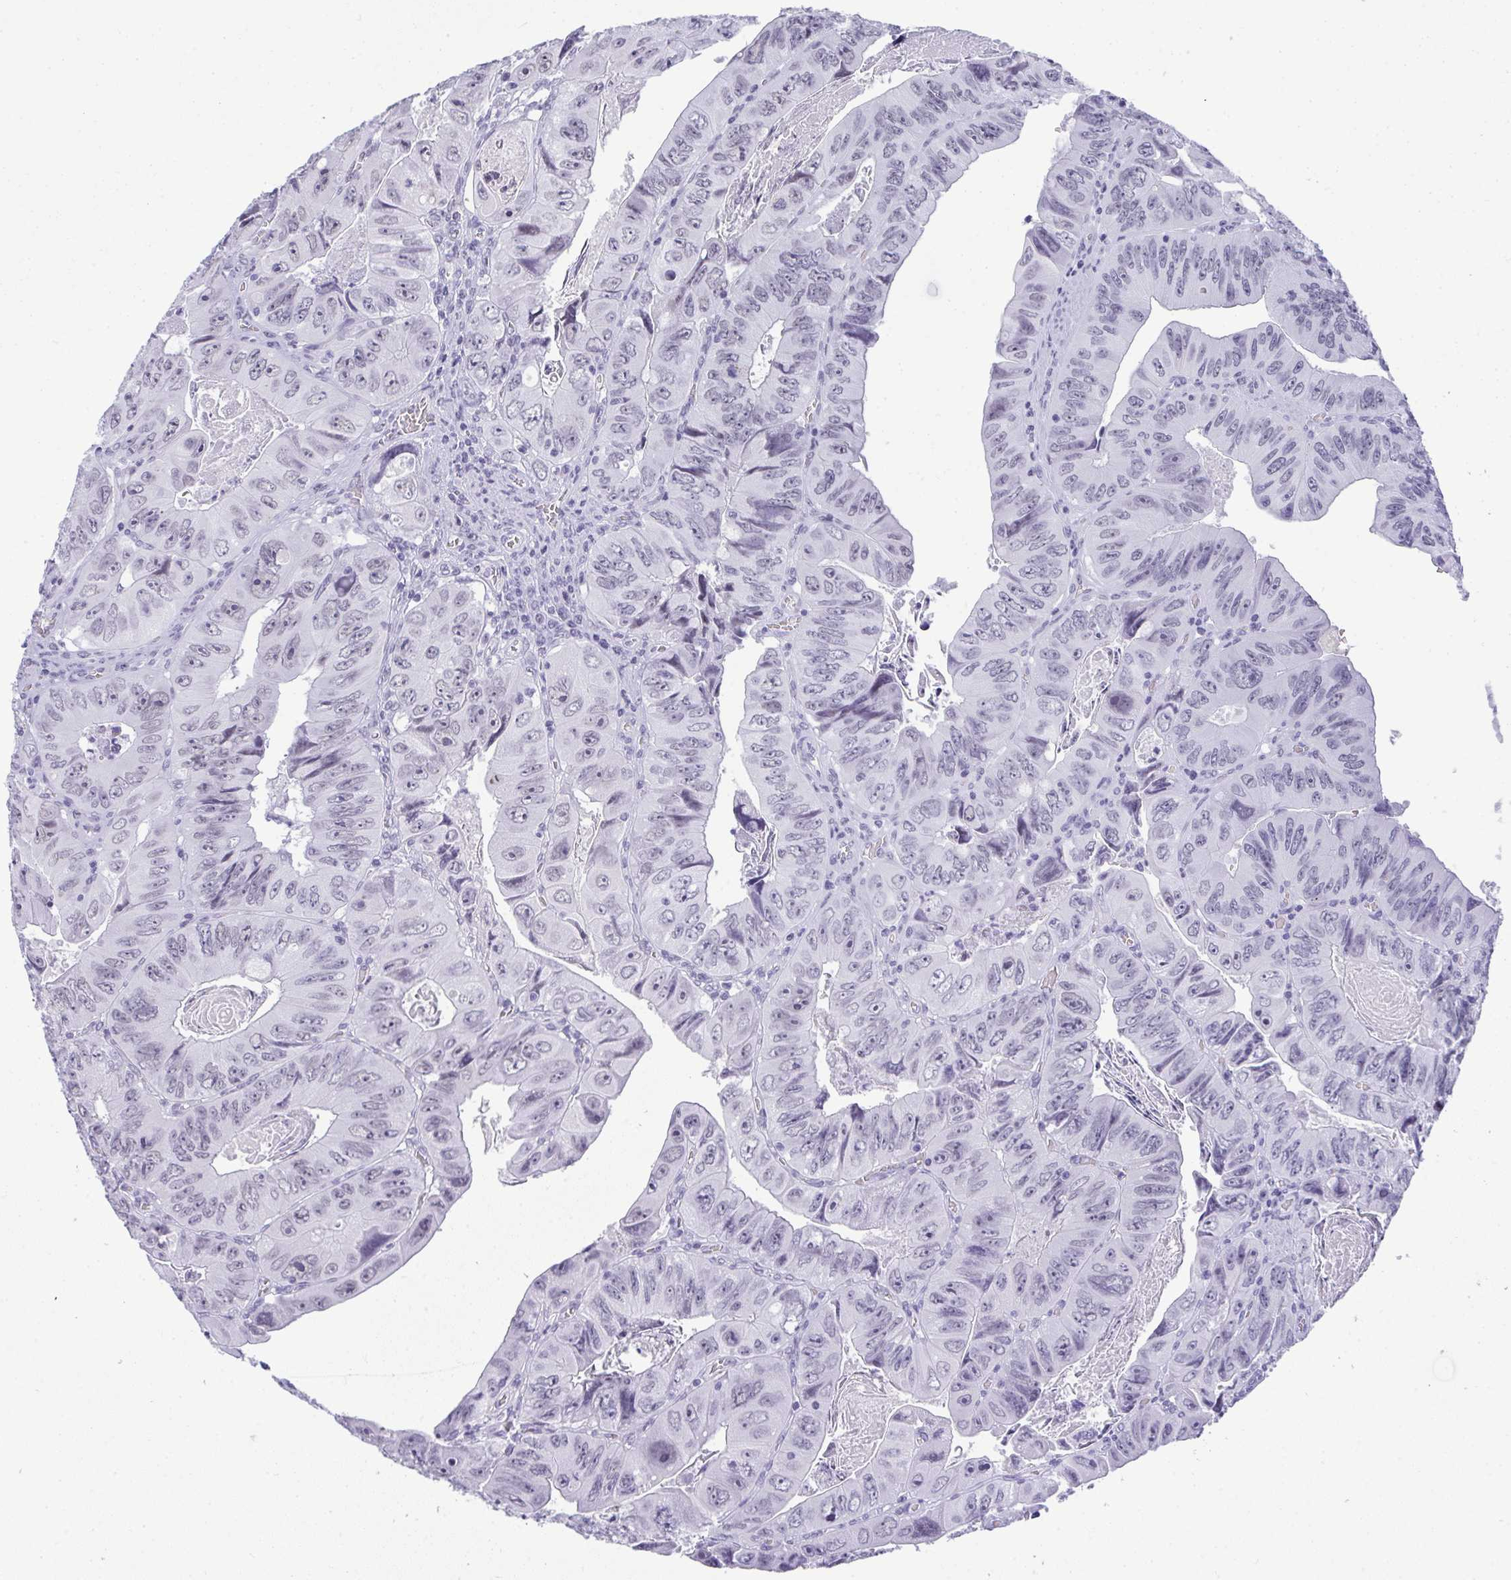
{"staining": {"intensity": "negative", "quantity": "none", "location": "none"}, "tissue": "colorectal cancer", "cell_type": "Tumor cells", "image_type": "cancer", "snomed": [{"axis": "morphology", "description": "Adenocarcinoma, NOS"}, {"axis": "topography", "description": "Colon"}], "caption": "An image of human adenocarcinoma (colorectal) is negative for staining in tumor cells.", "gene": "PLA2G1B", "patient": {"sex": "female", "age": 84}}